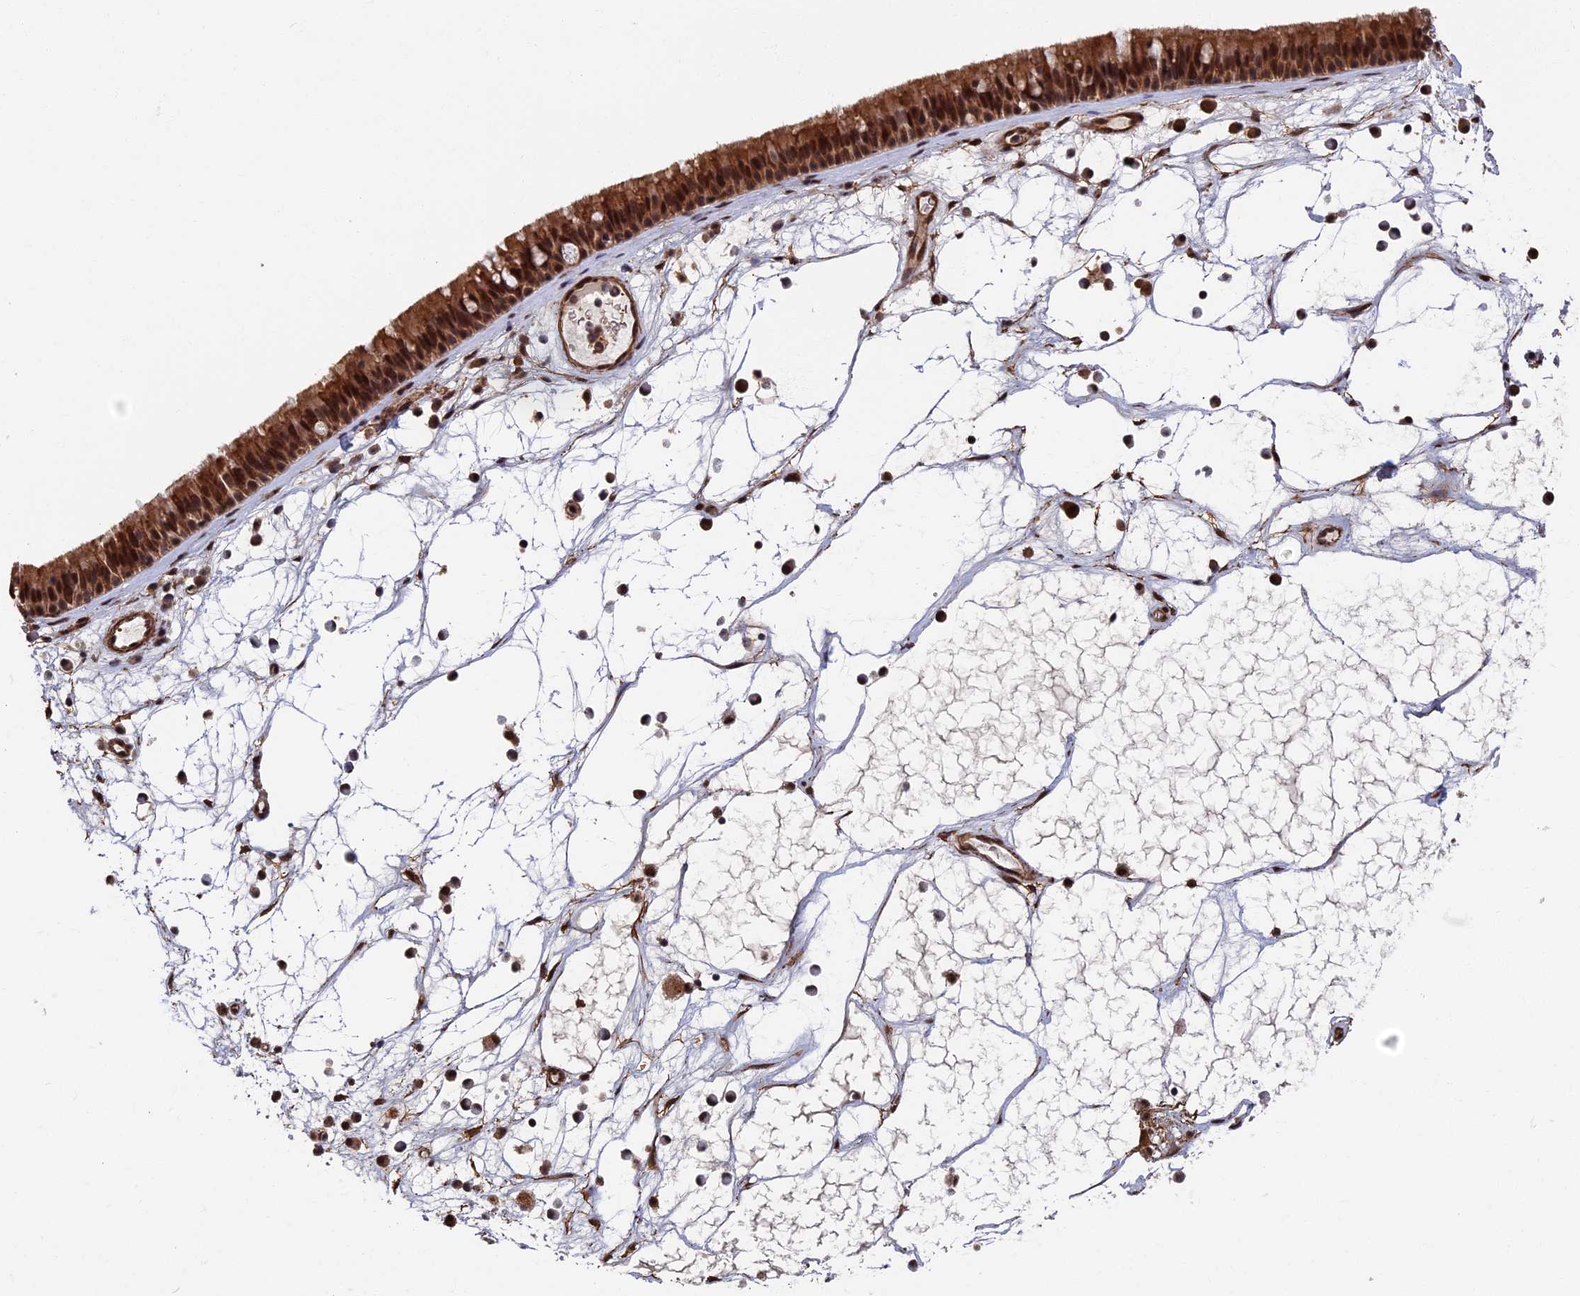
{"staining": {"intensity": "strong", "quantity": ">75%", "location": "cytoplasmic/membranous,nuclear"}, "tissue": "nasopharynx", "cell_type": "Respiratory epithelial cells", "image_type": "normal", "snomed": [{"axis": "morphology", "description": "Normal tissue, NOS"}, {"axis": "morphology", "description": "Inflammation, NOS"}, {"axis": "morphology", "description": "Malignant melanoma, Metastatic site"}, {"axis": "topography", "description": "Nasopharynx"}], "caption": "An image showing strong cytoplasmic/membranous,nuclear staining in approximately >75% of respiratory epithelial cells in unremarkable nasopharynx, as visualized by brown immunohistochemical staining.", "gene": "CTDP1", "patient": {"sex": "male", "age": 70}}